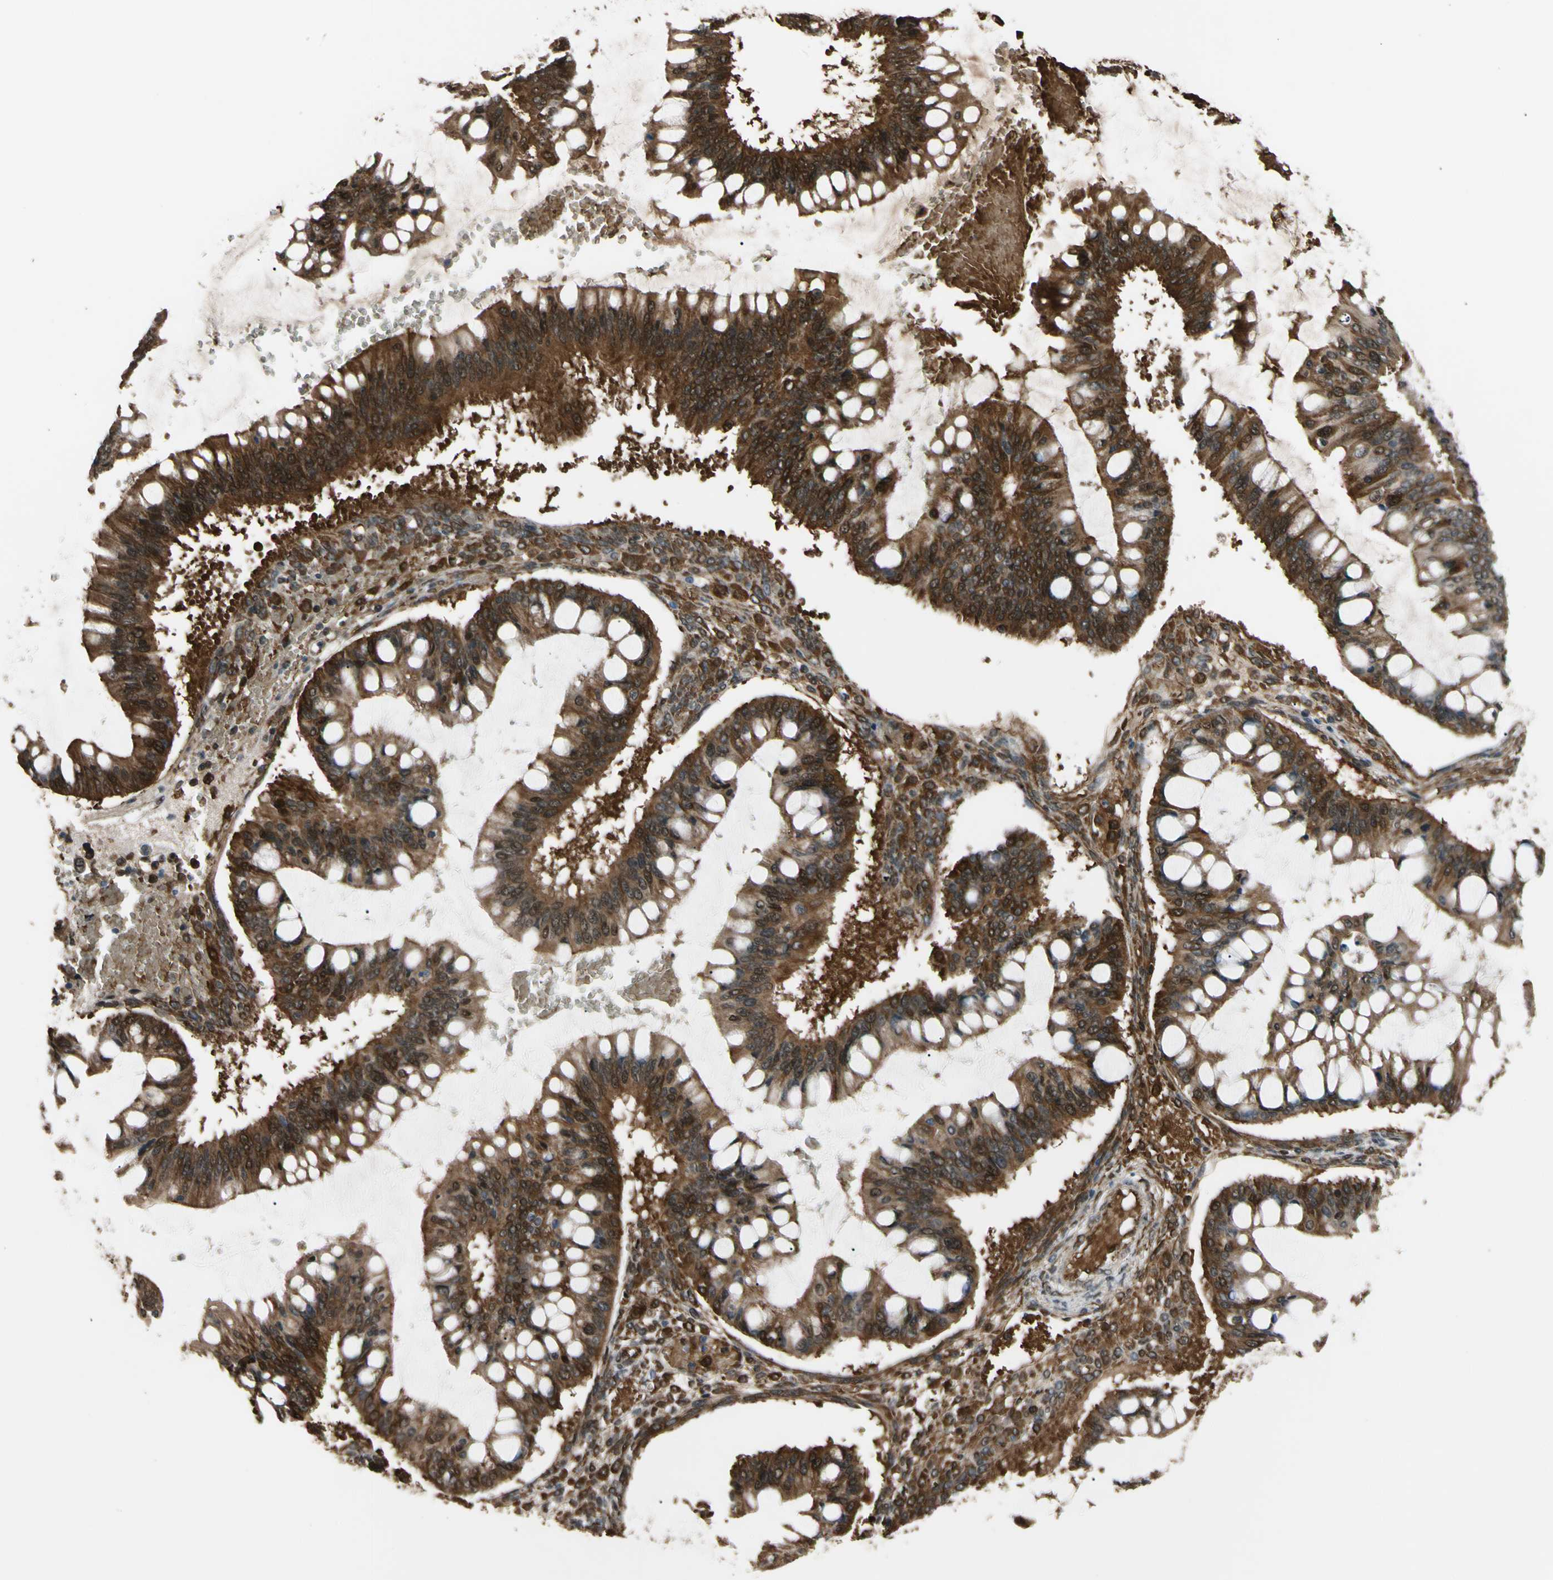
{"staining": {"intensity": "strong", "quantity": ">75%", "location": "cytoplasmic/membranous,nuclear"}, "tissue": "ovarian cancer", "cell_type": "Tumor cells", "image_type": "cancer", "snomed": [{"axis": "morphology", "description": "Cystadenocarcinoma, mucinous, NOS"}, {"axis": "topography", "description": "Ovary"}], "caption": "A brown stain shows strong cytoplasmic/membranous and nuclear staining of a protein in ovarian cancer (mucinous cystadenocarcinoma) tumor cells. (Stains: DAB (3,3'-diaminobenzidine) in brown, nuclei in blue, Microscopy: brightfield microscopy at high magnification).", "gene": "THAP12", "patient": {"sex": "female", "age": 73}}